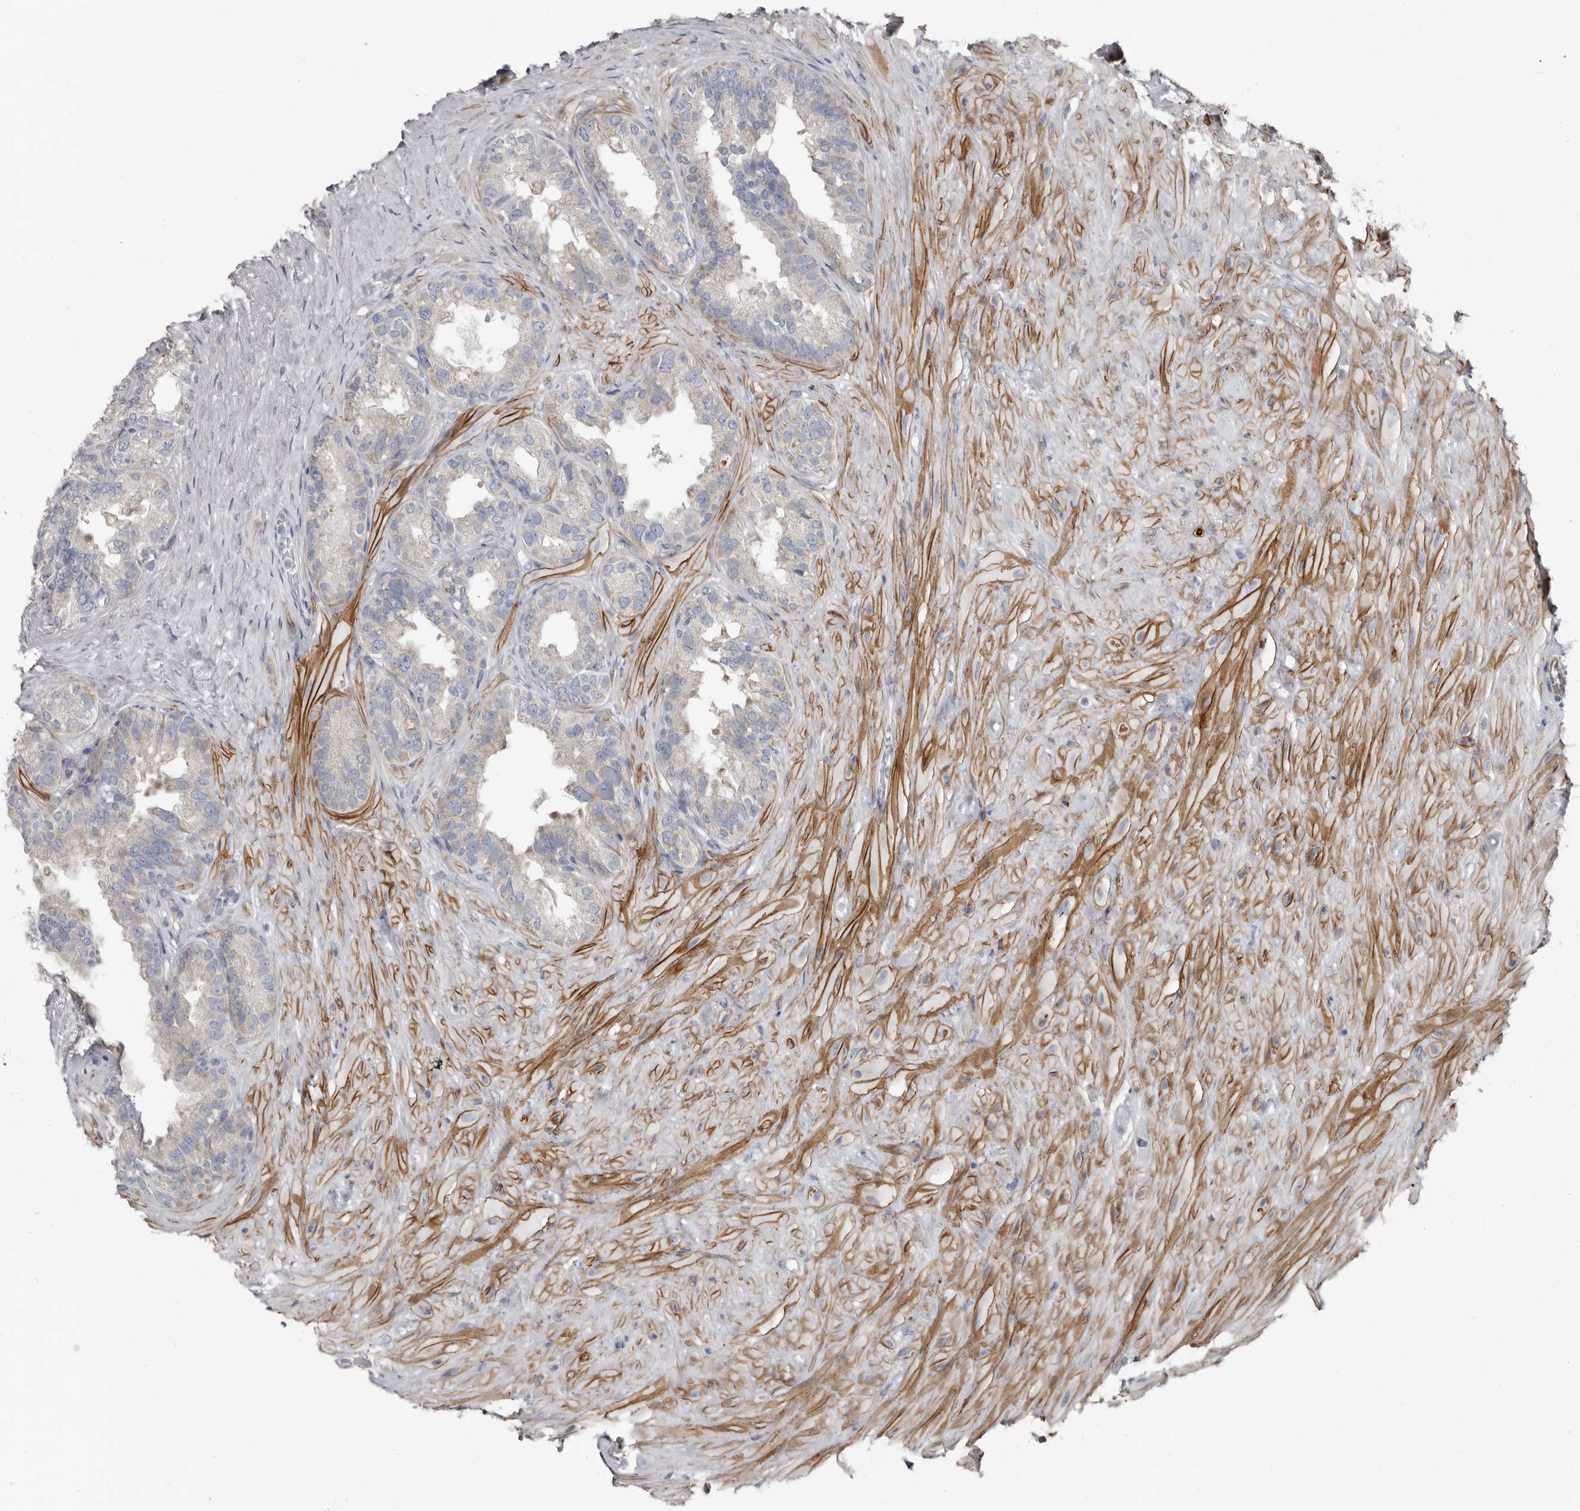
{"staining": {"intensity": "negative", "quantity": "none", "location": "none"}, "tissue": "seminal vesicle", "cell_type": "Glandular cells", "image_type": "normal", "snomed": [{"axis": "morphology", "description": "Normal tissue, NOS"}, {"axis": "topography", "description": "Seminal veicle"}], "caption": "Immunohistochemistry histopathology image of normal seminal vesicle: seminal vesicle stained with DAB reveals no significant protein staining in glandular cells.", "gene": "ZNF114", "patient": {"sex": "male", "age": 80}}